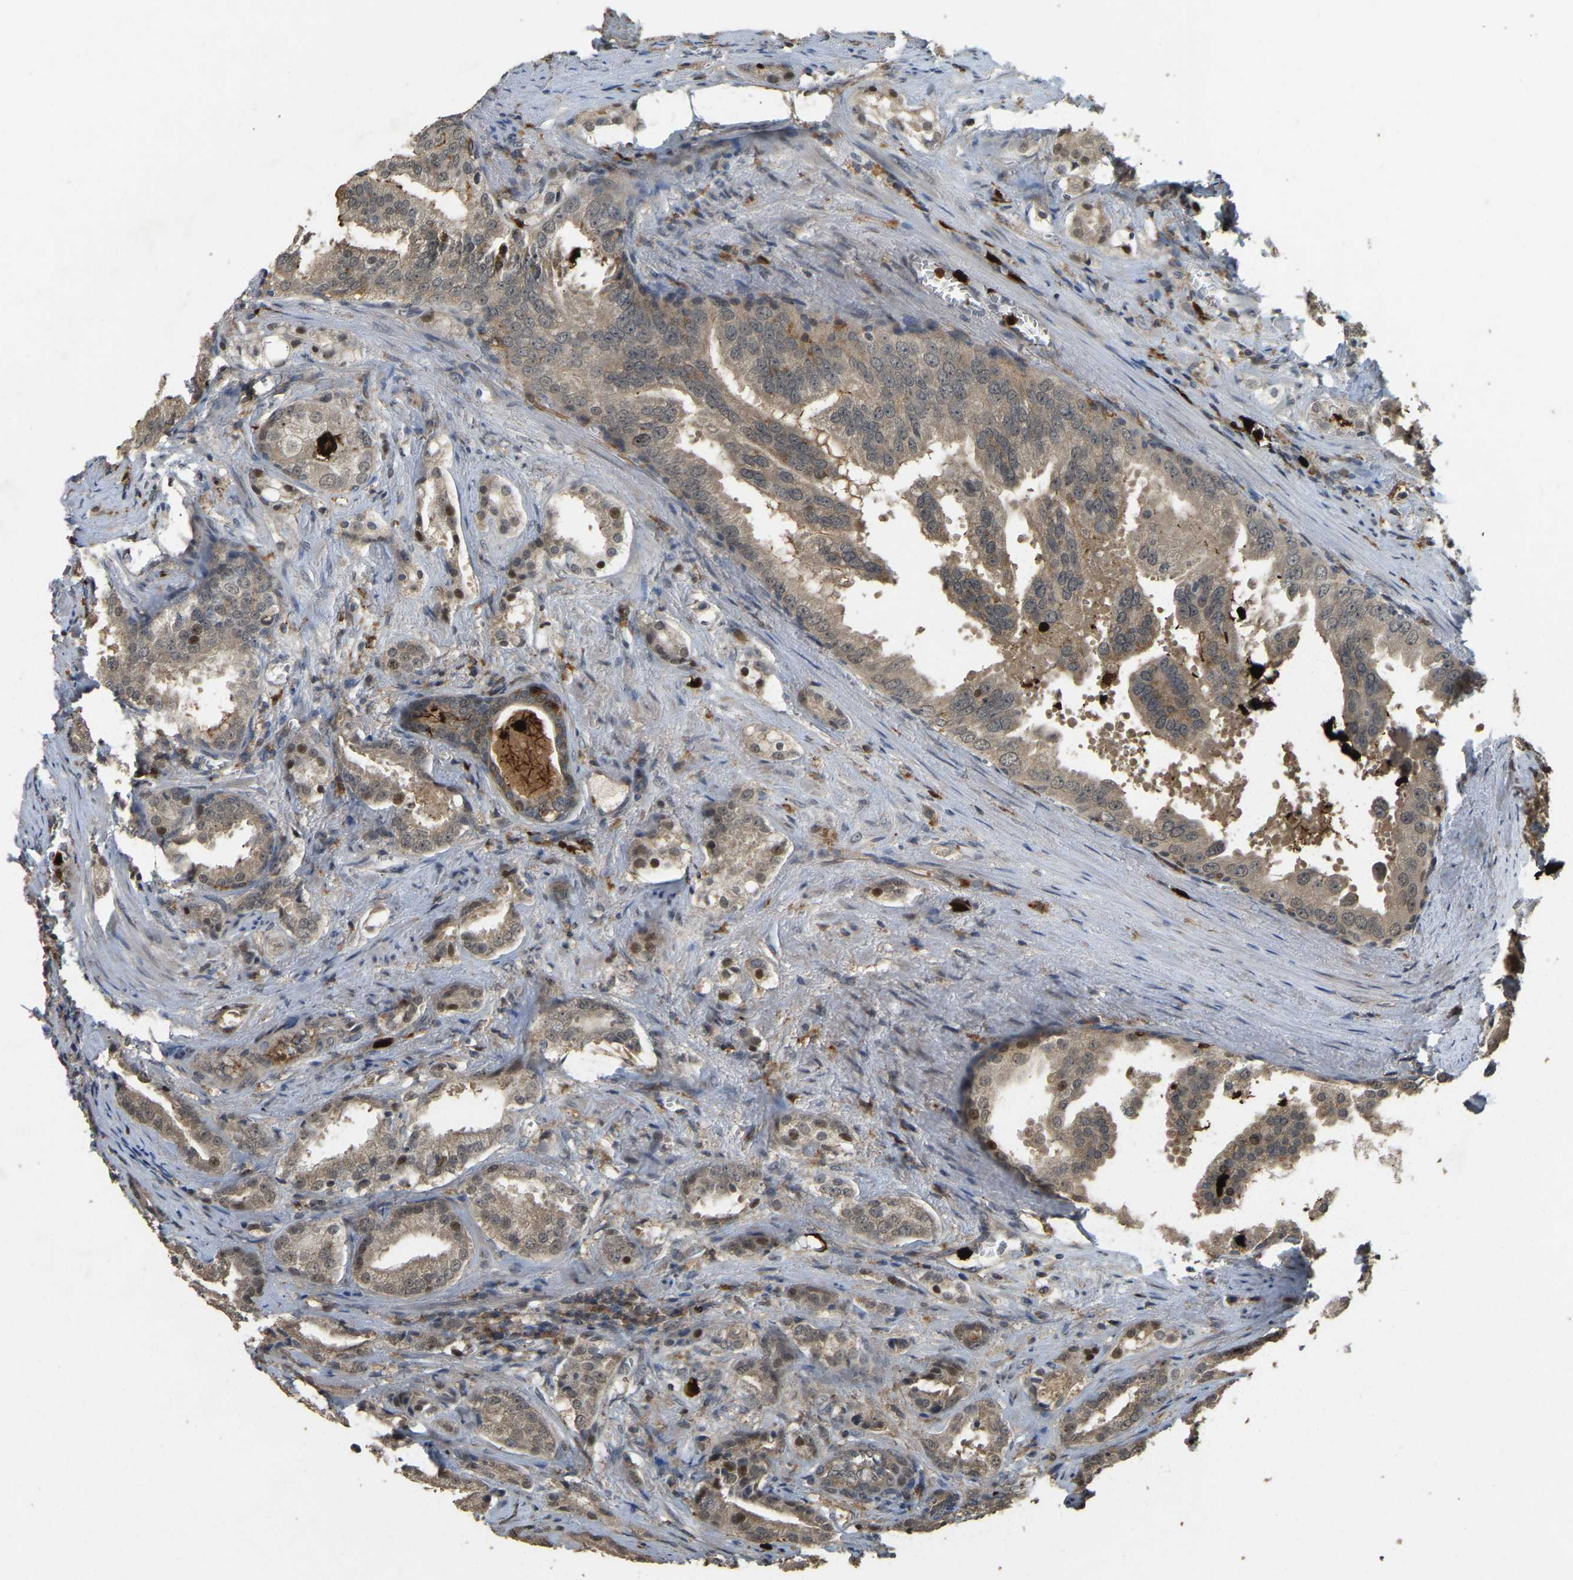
{"staining": {"intensity": "weak", "quantity": ">75%", "location": "cytoplasmic/membranous"}, "tissue": "prostate cancer", "cell_type": "Tumor cells", "image_type": "cancer", "snomed": [{"axis": "morphology", "description": "Adenocarcinoma, High grade"}, {"axis": "topography", "description": "Prostate"}], "caption": "Prostate adenocarcinoma (high-grade) tissue demonstrates weak cytoplasmic/membranous positivity in approximately >75% of tumor cells", "gene": "RNF141", "patient": {"sex": "male", "age": 64}}